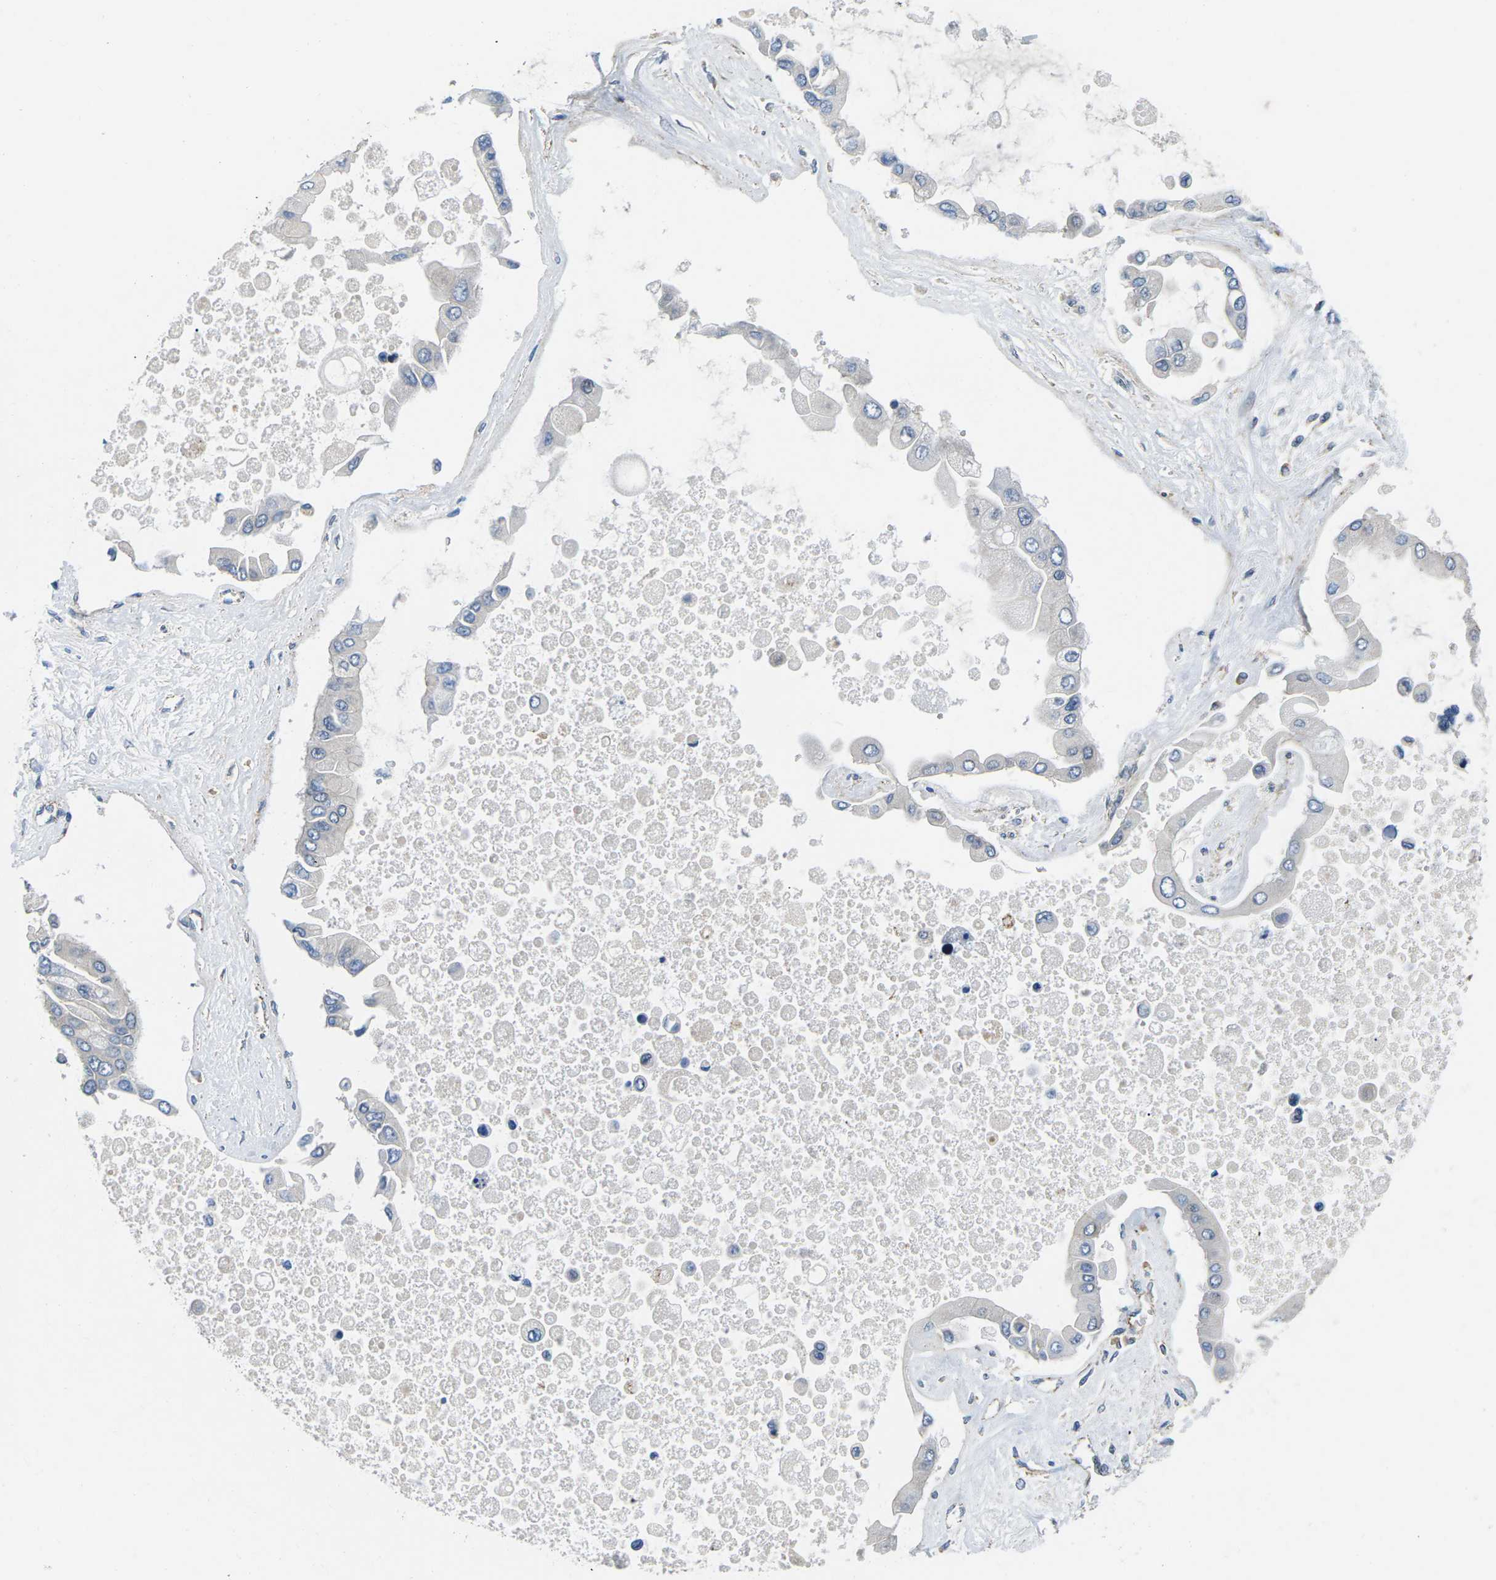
{"staining": {"intensity": "negative", "quantity": "none", "location": "none"}, "tissue": "liver cancer", "cell_type": "Tumor cells", "image_type": "cancer", "snomed": [{"axis": "morphology", "description": "Cholangiocarcinoma"}, {"axis": "topography", "description": "Liver"}], "caption": "Protein analysis of cholangiocarcinoma (liver) demonstrates no significant positivity in tumor cells.", "gene": "CTNND1", "patient": {"sex": "male", "age": 50}}